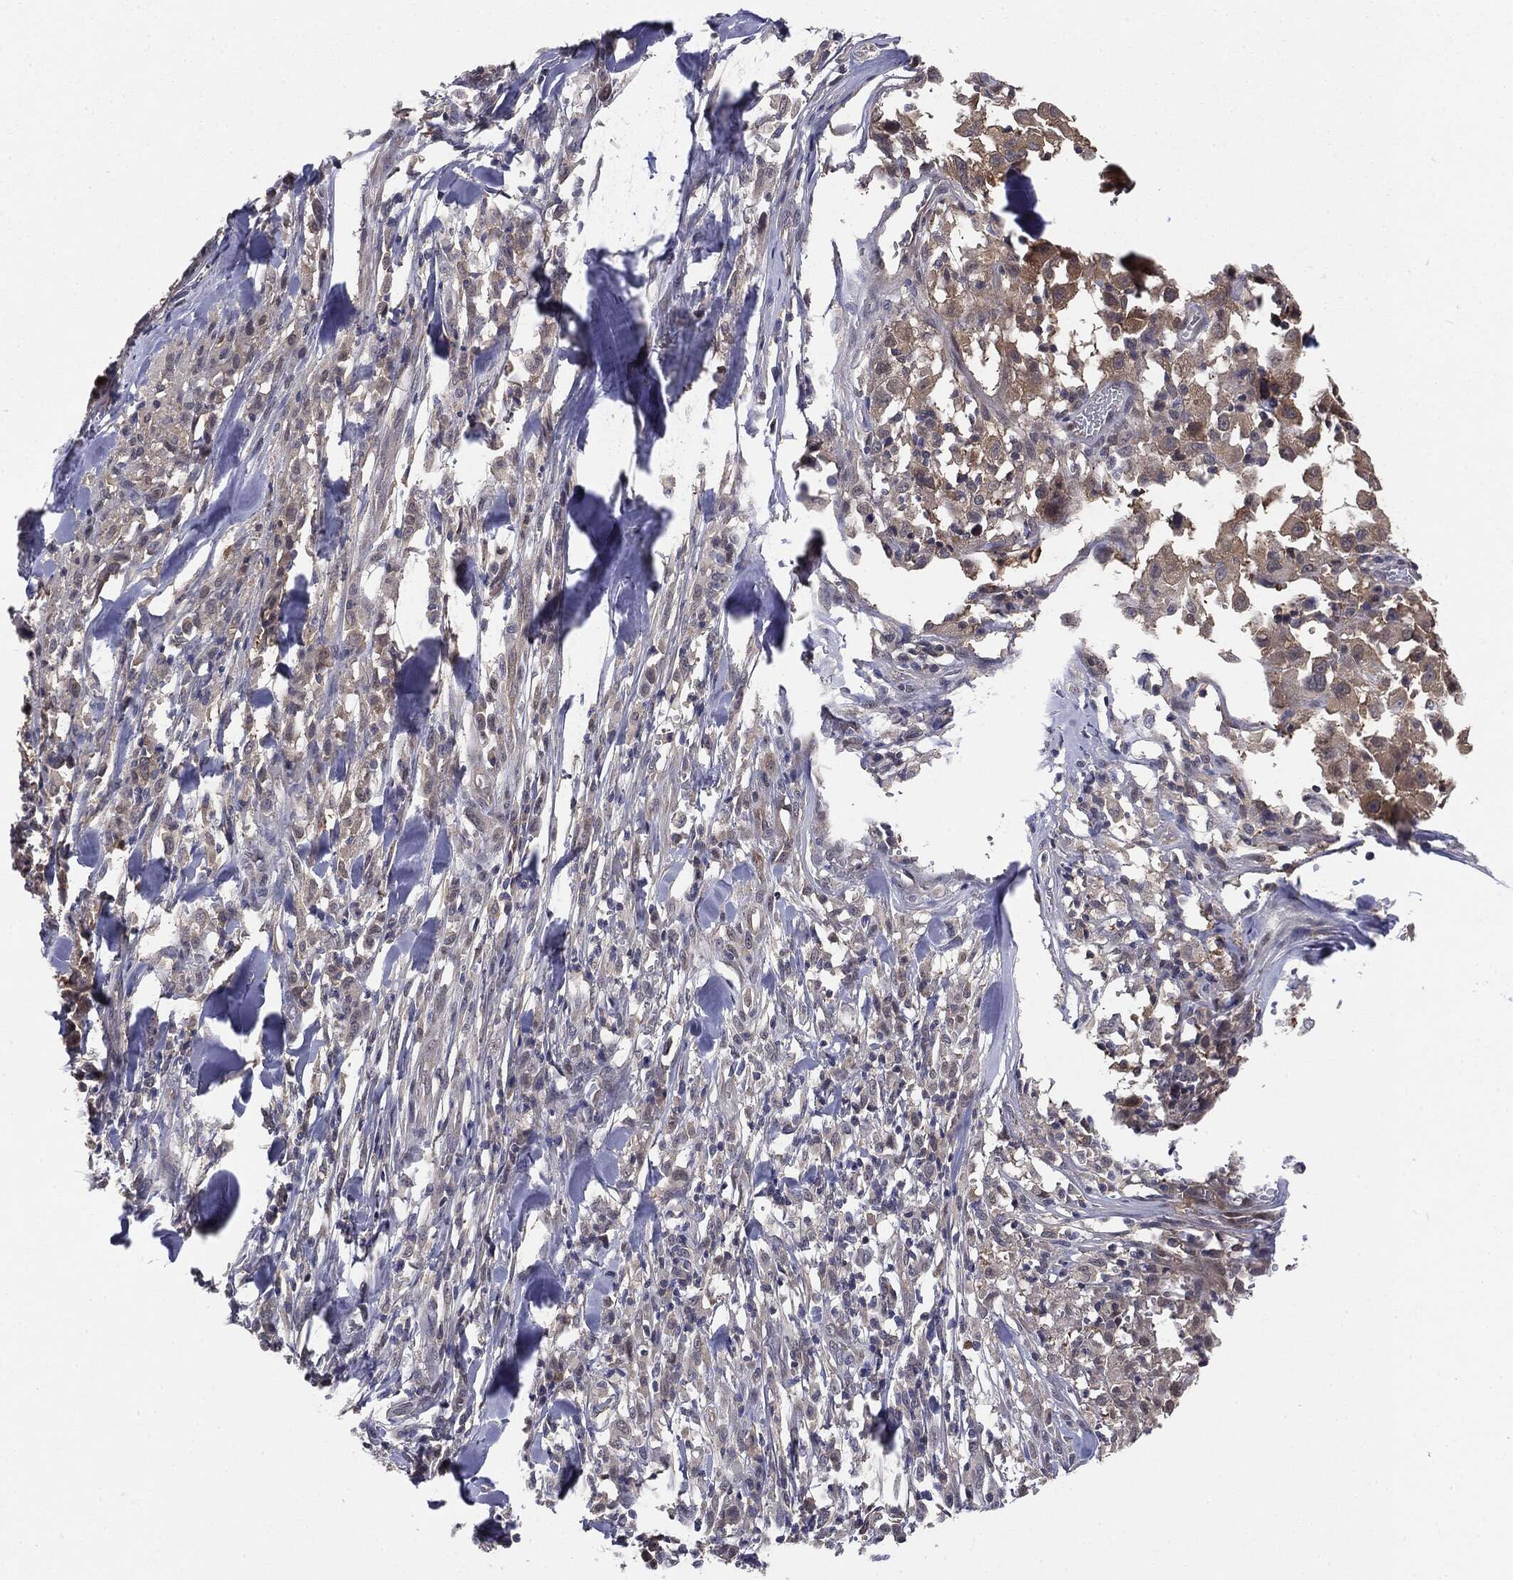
{"staining": {"intensity": "negative", "quantity": "none", "location": "none"}, "tissue": "melanoma", "cell_type": "Tumor cells", "image_type": "cancer", "snomed": [{"axis": "morphology", "description": "Malignant melanoma, Metastatic site"}, {"axis": "topography", "description": "Lymph node"}], "caption": "The micrograph shows no significant positivity in tumor cells of melanoma.", "gene": "KRT7", "patient": {"sex": "male", "age": 50}}